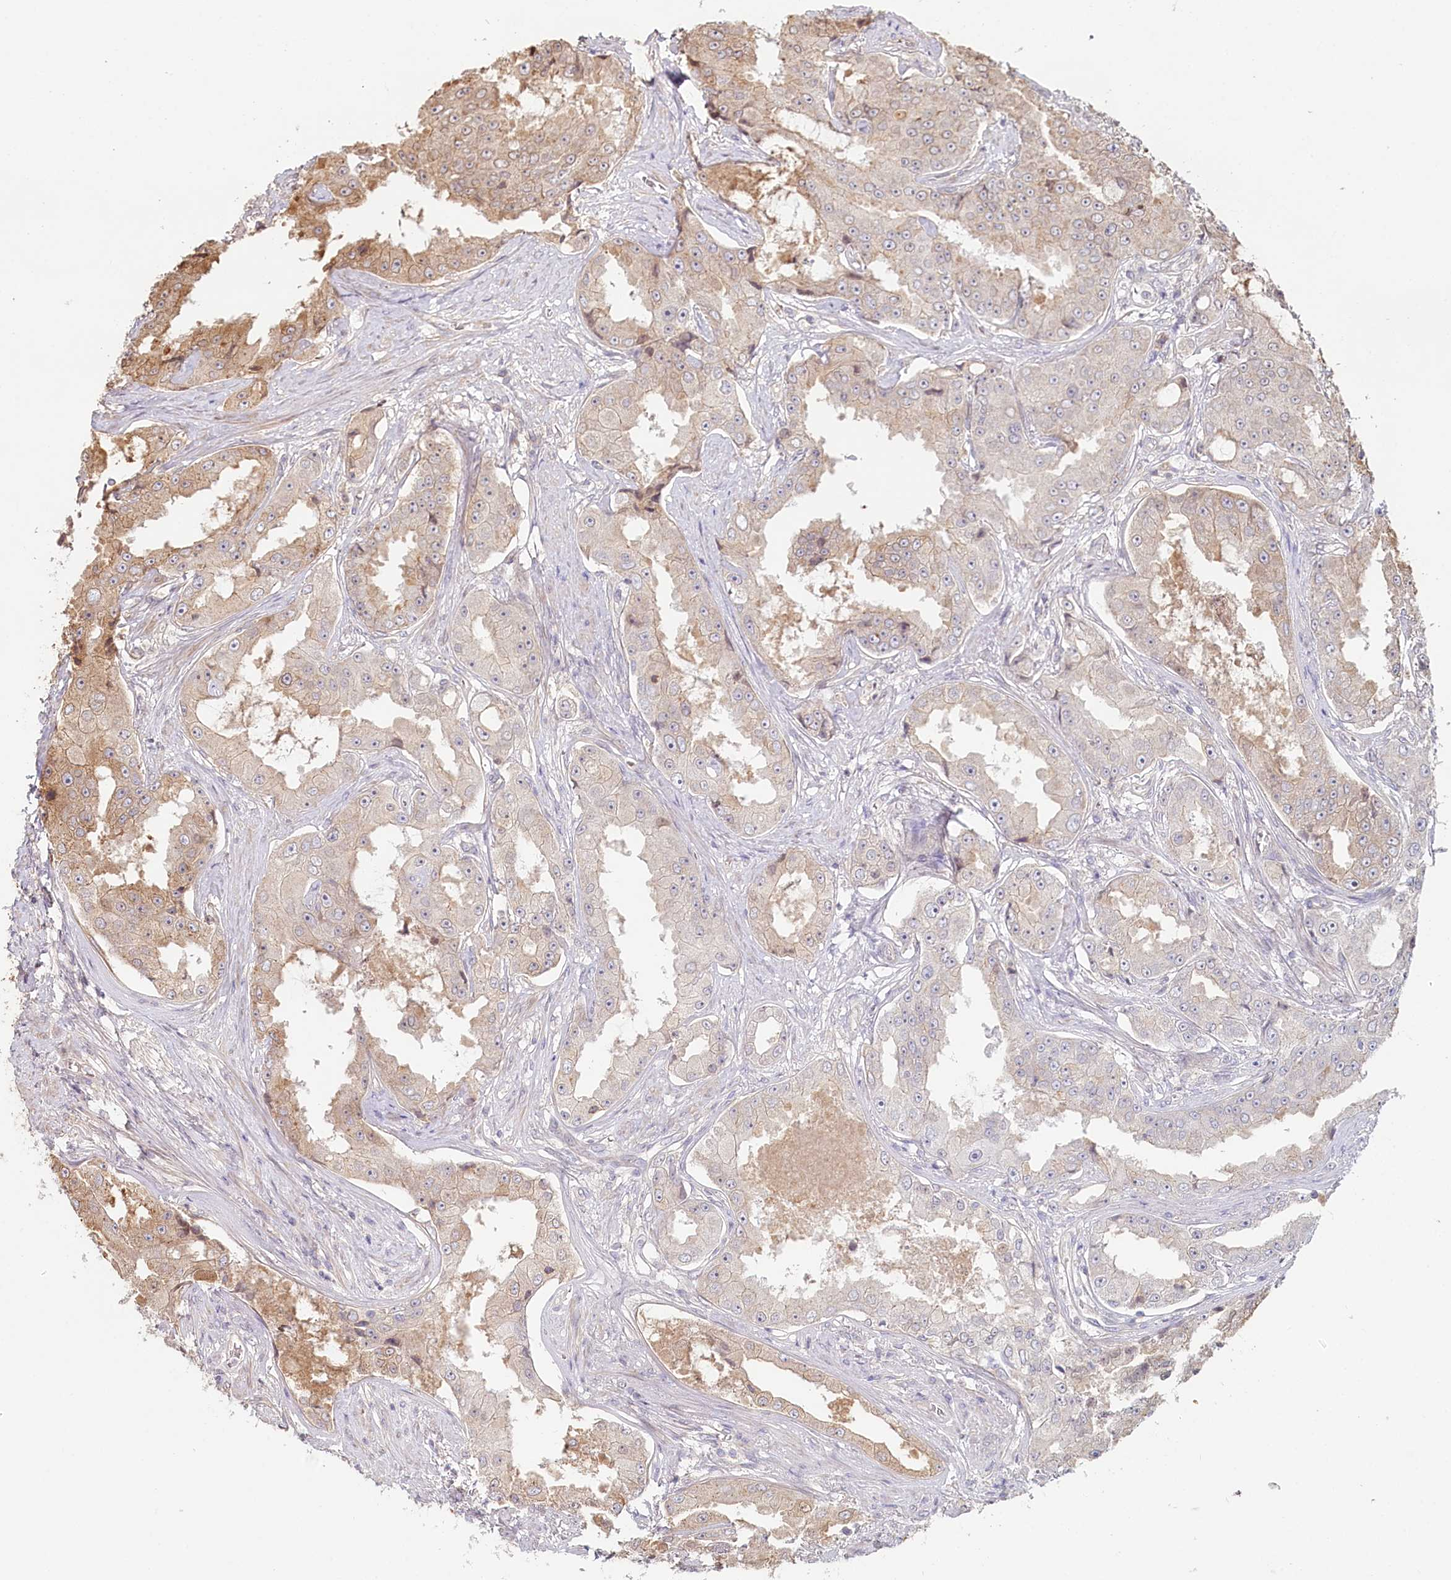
{"staining": {"intensity": "moderate", "quantity": "<25%", "location": "cytoplasmic/membranous"}, "tissue": "prostate cancer", "cell_type": "Tumor cells", "image_type": "cancer", "snomed": [{"axis": "morphology", "description": "Adenocarcinoma, High grade"}, {"axis": "topography", "description": "Prostate"}], "caption": "The image displays a brown stain indicating the presence of a protein in the cytoplasmic/membranous of tumor cells in prostate high-grade adenocarcinoma.", "gene": "TCHP", "patient": {"sex": "male", "age": 73}}